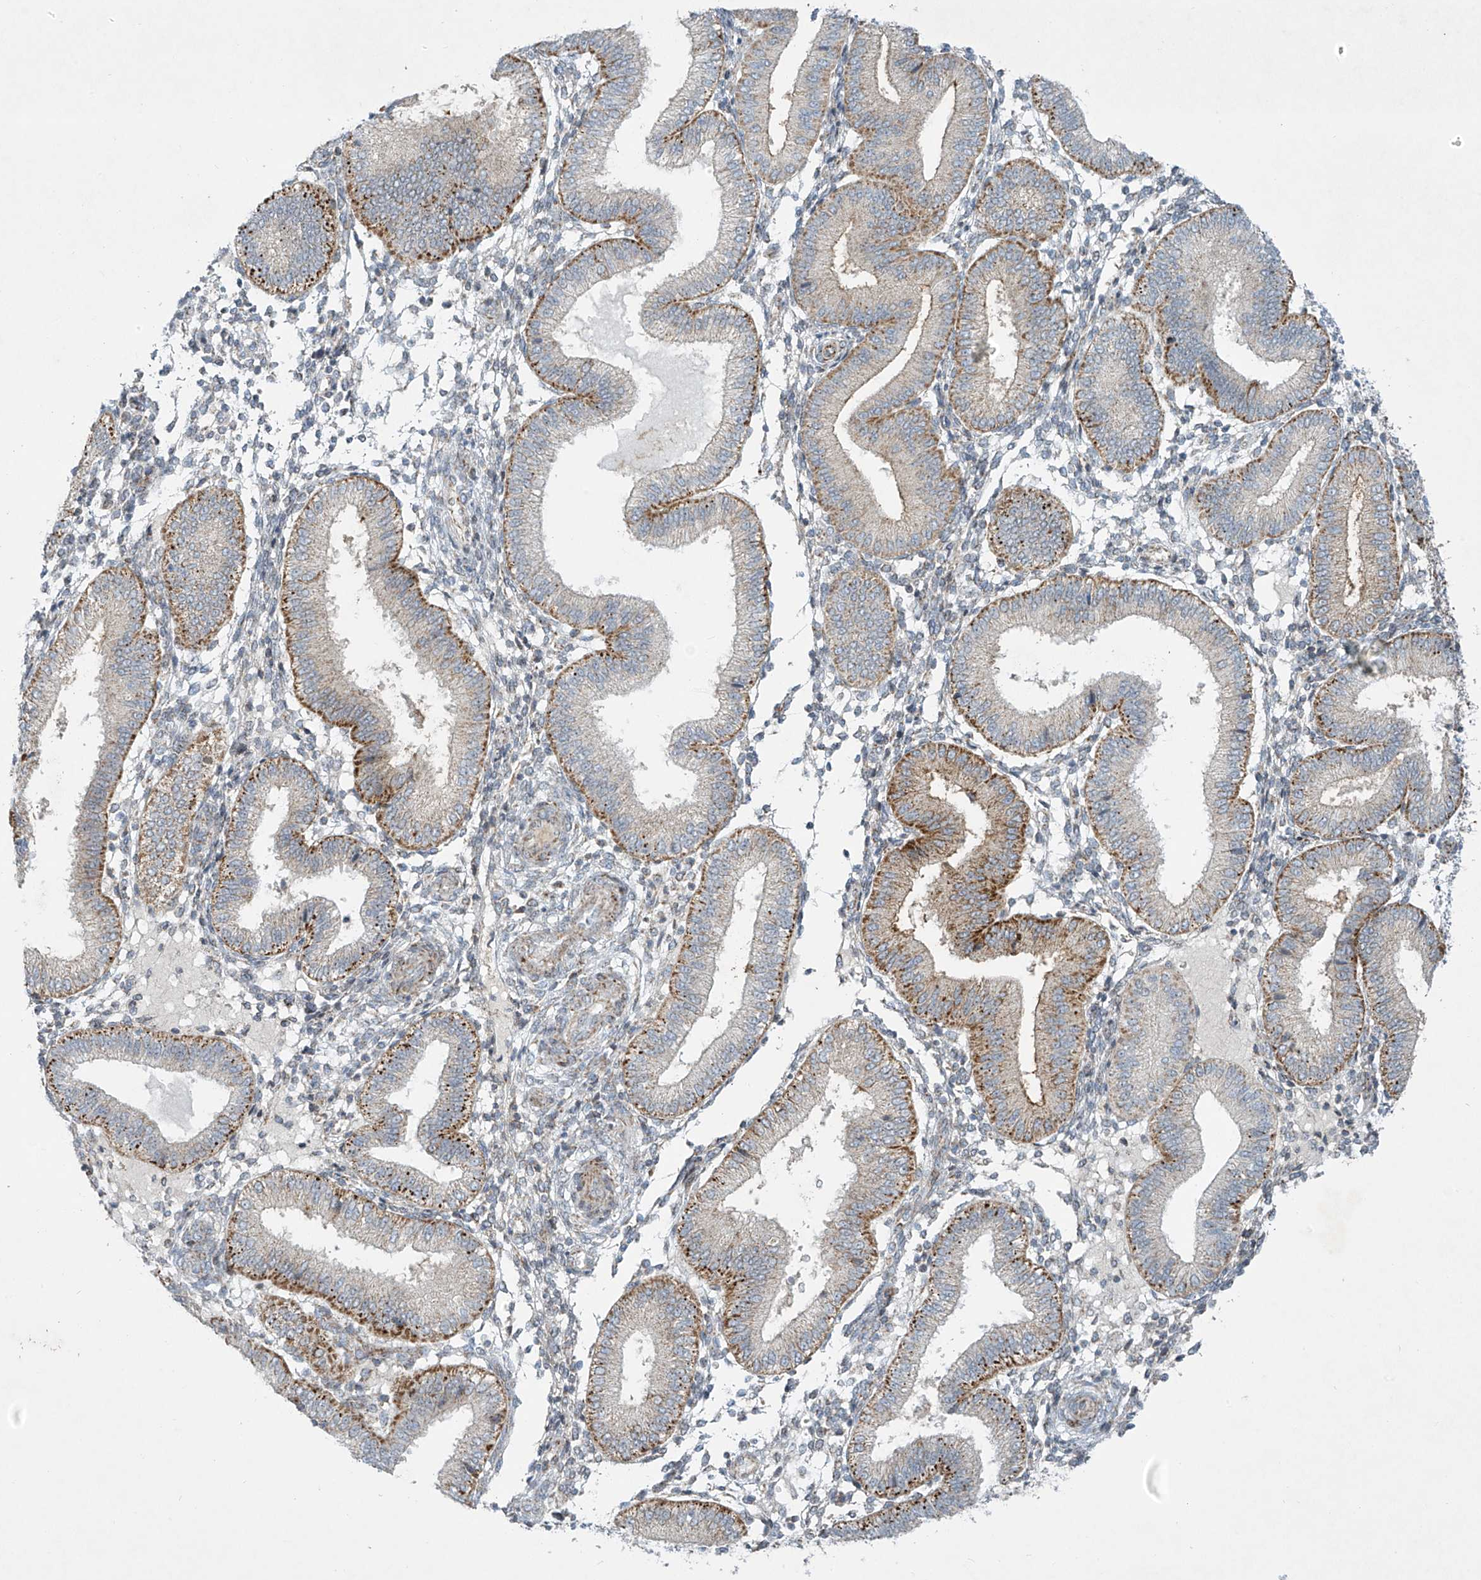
{"staining": {"intensity": "weak", "quantity": "25%-75%", "location": "cytoplasmic/membranous"}, "tissue": "endometrium", "cell_type": "Cells in endometrial stroma", "image_type": "normal", "snomed": [{"axis": "morphology", "description": "Normal tissue, NOS"}, {"axis": "topography", "description": "Endometrium"}], "caption": "A micrograph showing weak cytoplasmic/membranous staining in approximately 25%-75% of cells in endometrial stroma in unremarkable endometrium, as visualized by brown immunohistochemical staining.", "gene": "SMDT1", "patient": {"sex": "female", "age": 39}}